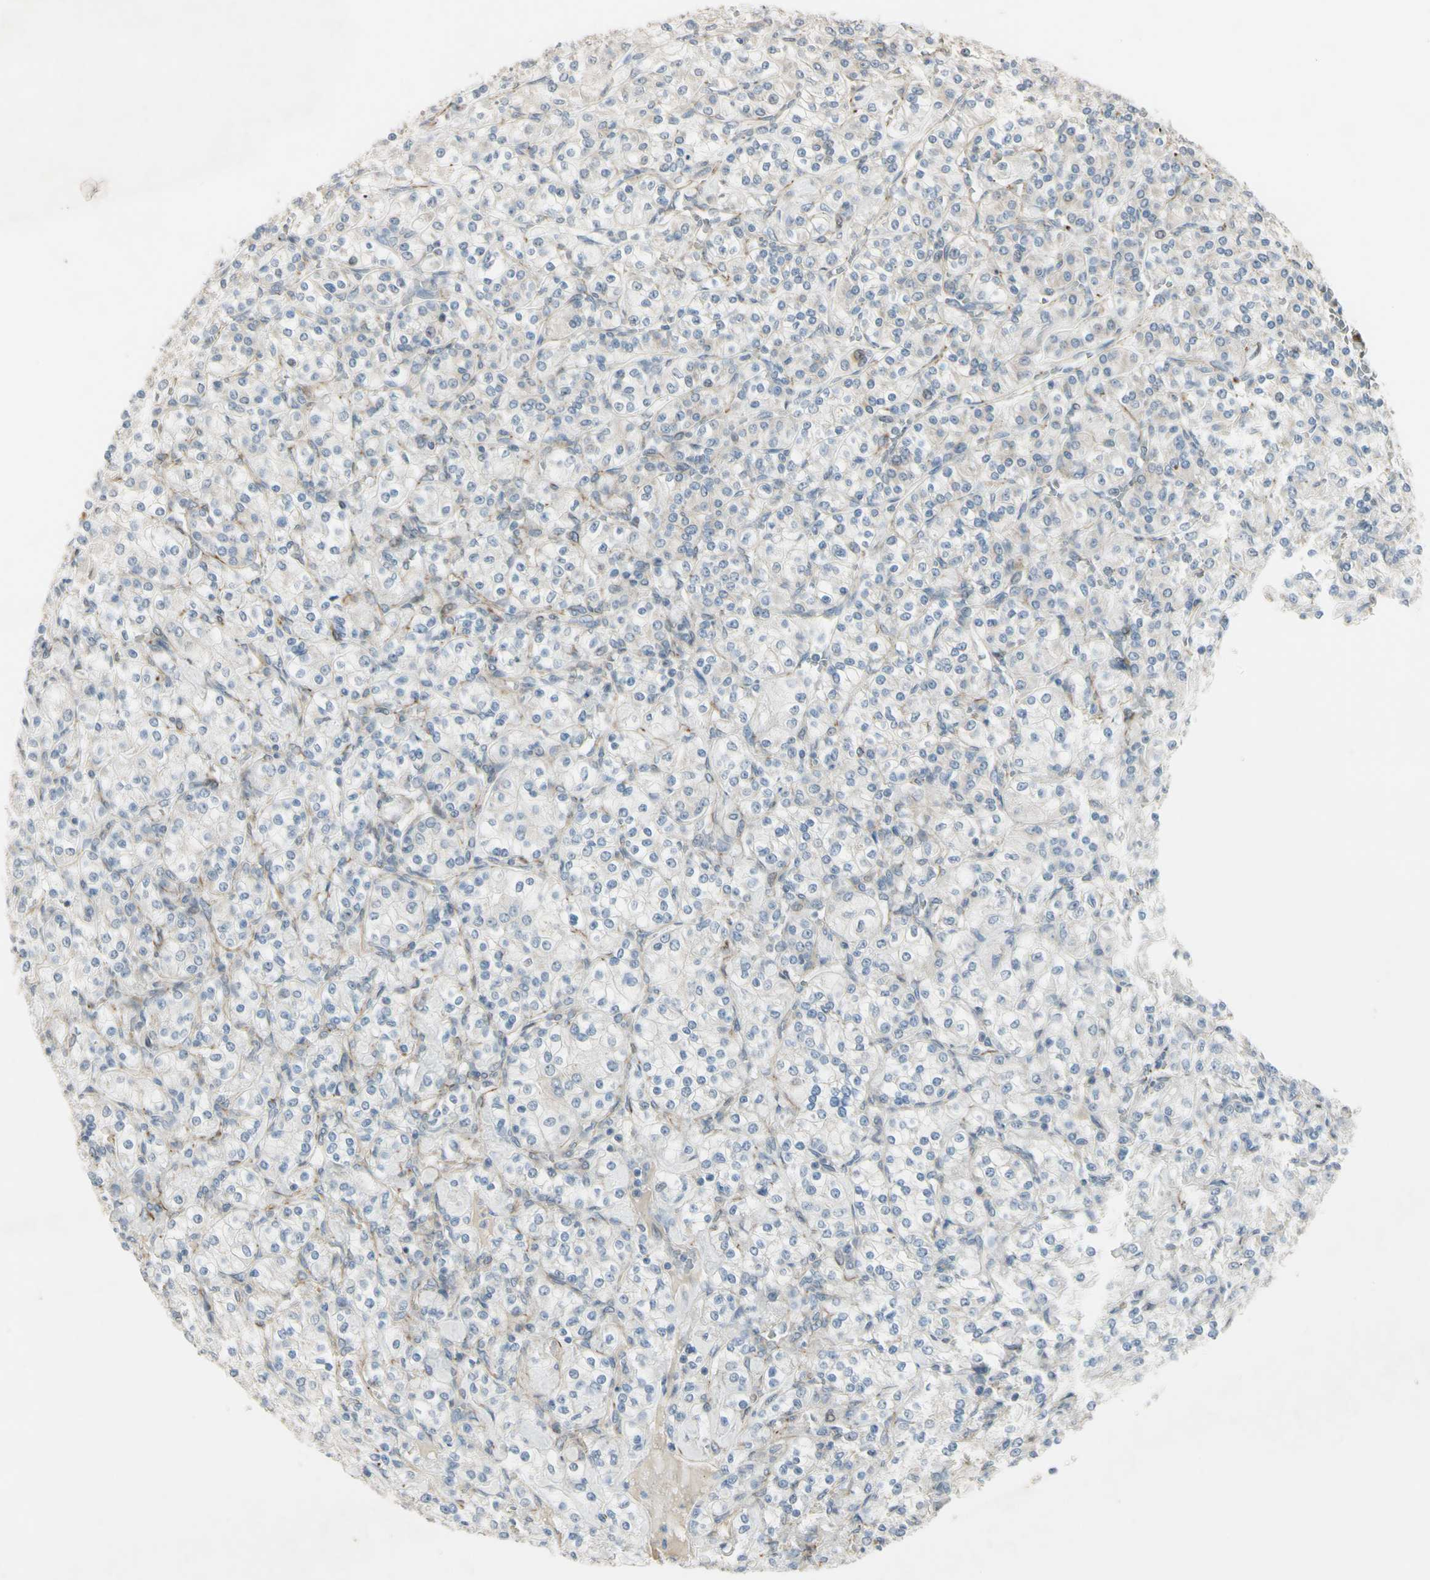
{"staining": {"intensity": "negative", "quantity": "none", "location": "none"}, "tissue": "renal cancer", "cell_type": "Tumor cells", "image_type": "cancer", "snomed": [{"axis": "morphology", "description": "Adenocarcinoma, NOS"}, {"axis": "topography", "description": "Kidney"}], "caption": "Immunohistochemical staining of adenocarcinoma (renal) demonstrates no significant expression in tumor cells.", "gene": "NDFIP1", "patient": {"sex": "male", "age": 77}}